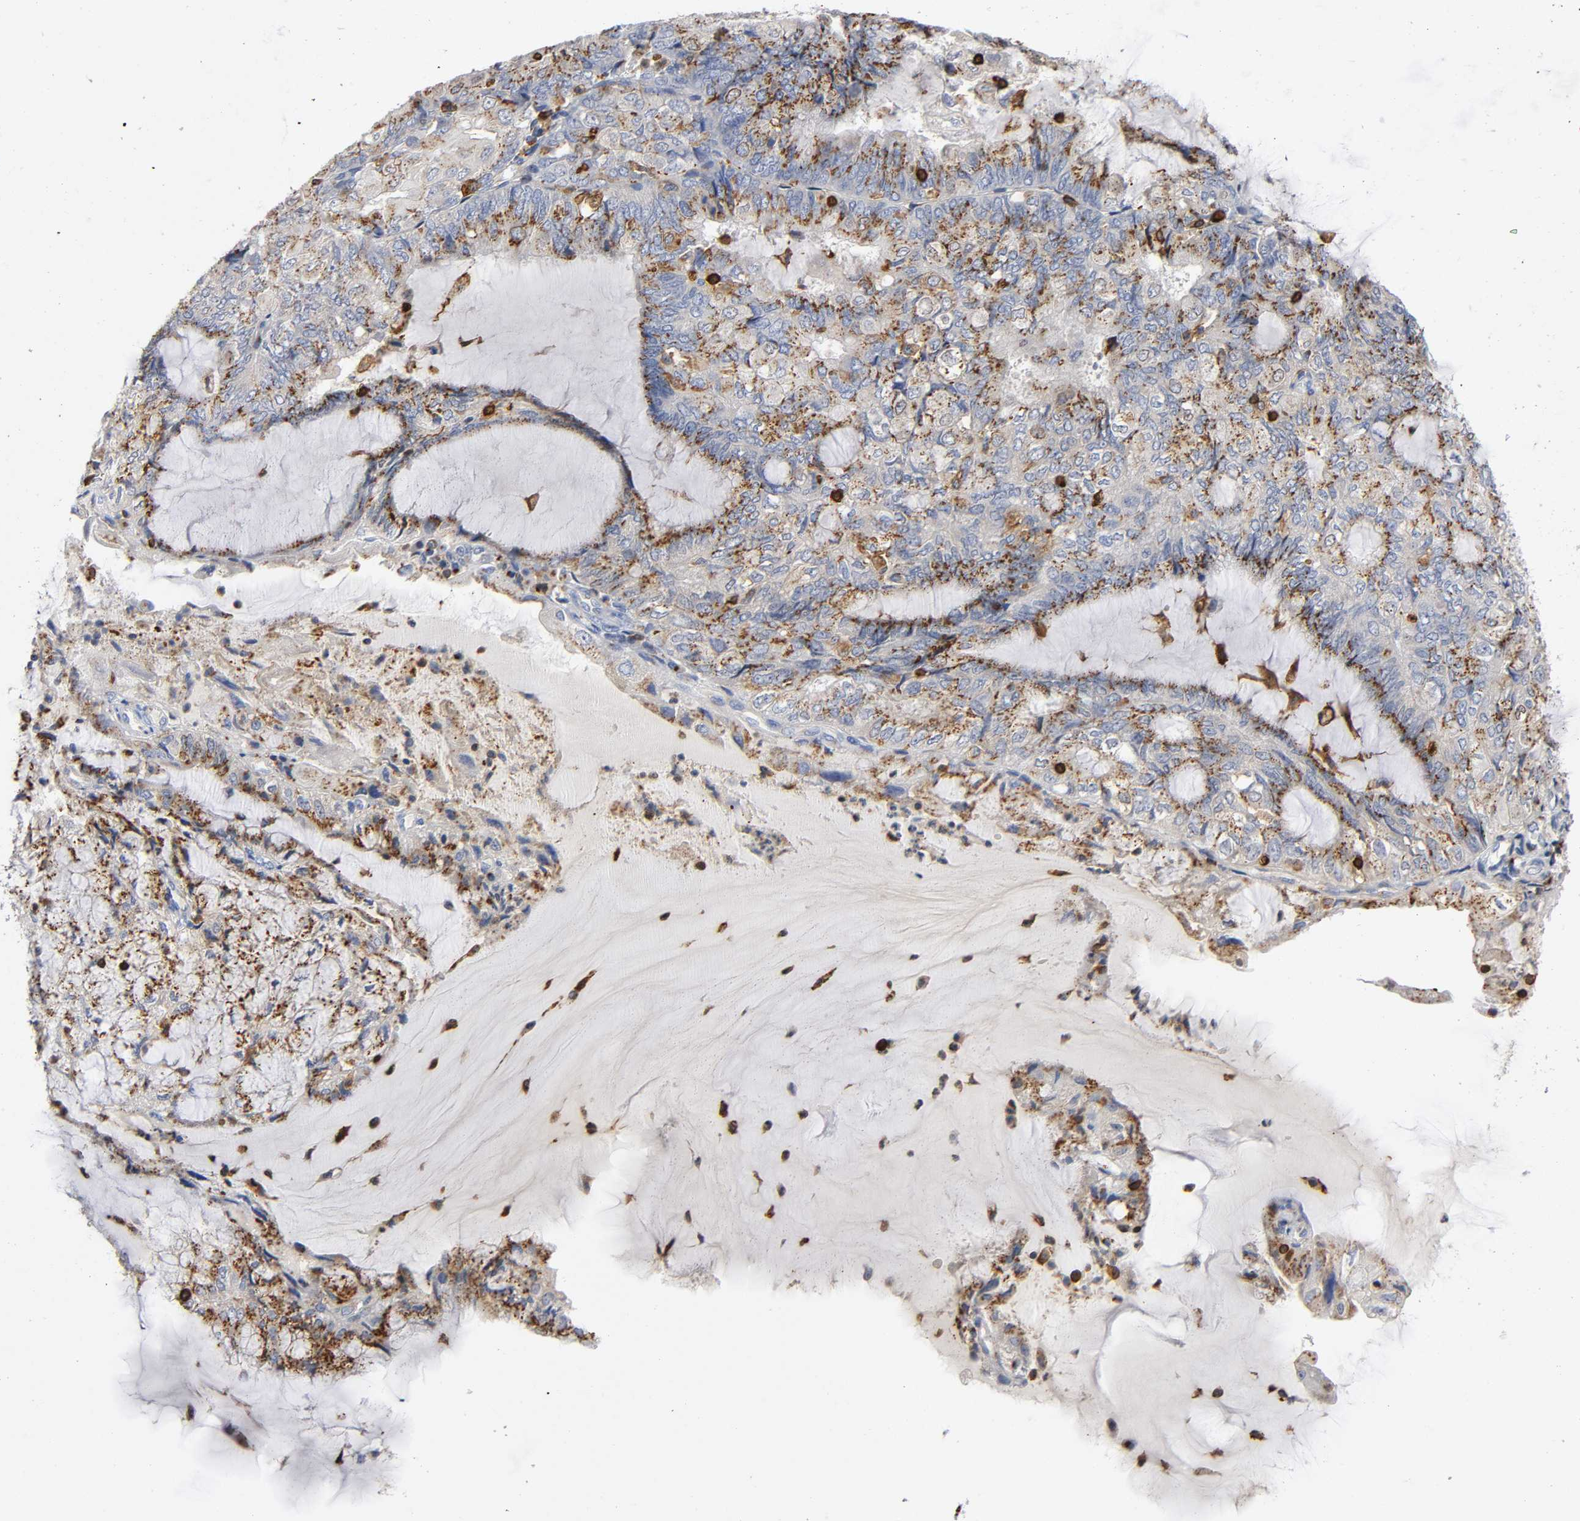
{"staining": {"intensity": "moderate", "quantity": ">75%", "location": "cytoplasmic/membranous"}, "tissue": "endometrial cancer", "cell_type": "Tumor cells", "image_type": "cancer", "snomed": [{"axis": "morphology", "description": "Adenocarcinoma, NOS"}, {"axis": "topography", "description": "Endometrium"}], "caption": "DAB (3,3'-diaminobenzidine) immunohistochemical staining of endometrial cancer (adenocarcinoma) exhibits moderate cytoplasmic/membranous protein expression in approximately >75% of tumor cells.", "gene": "CAPN10", "patient": {"sex": "female", "age": 81}}